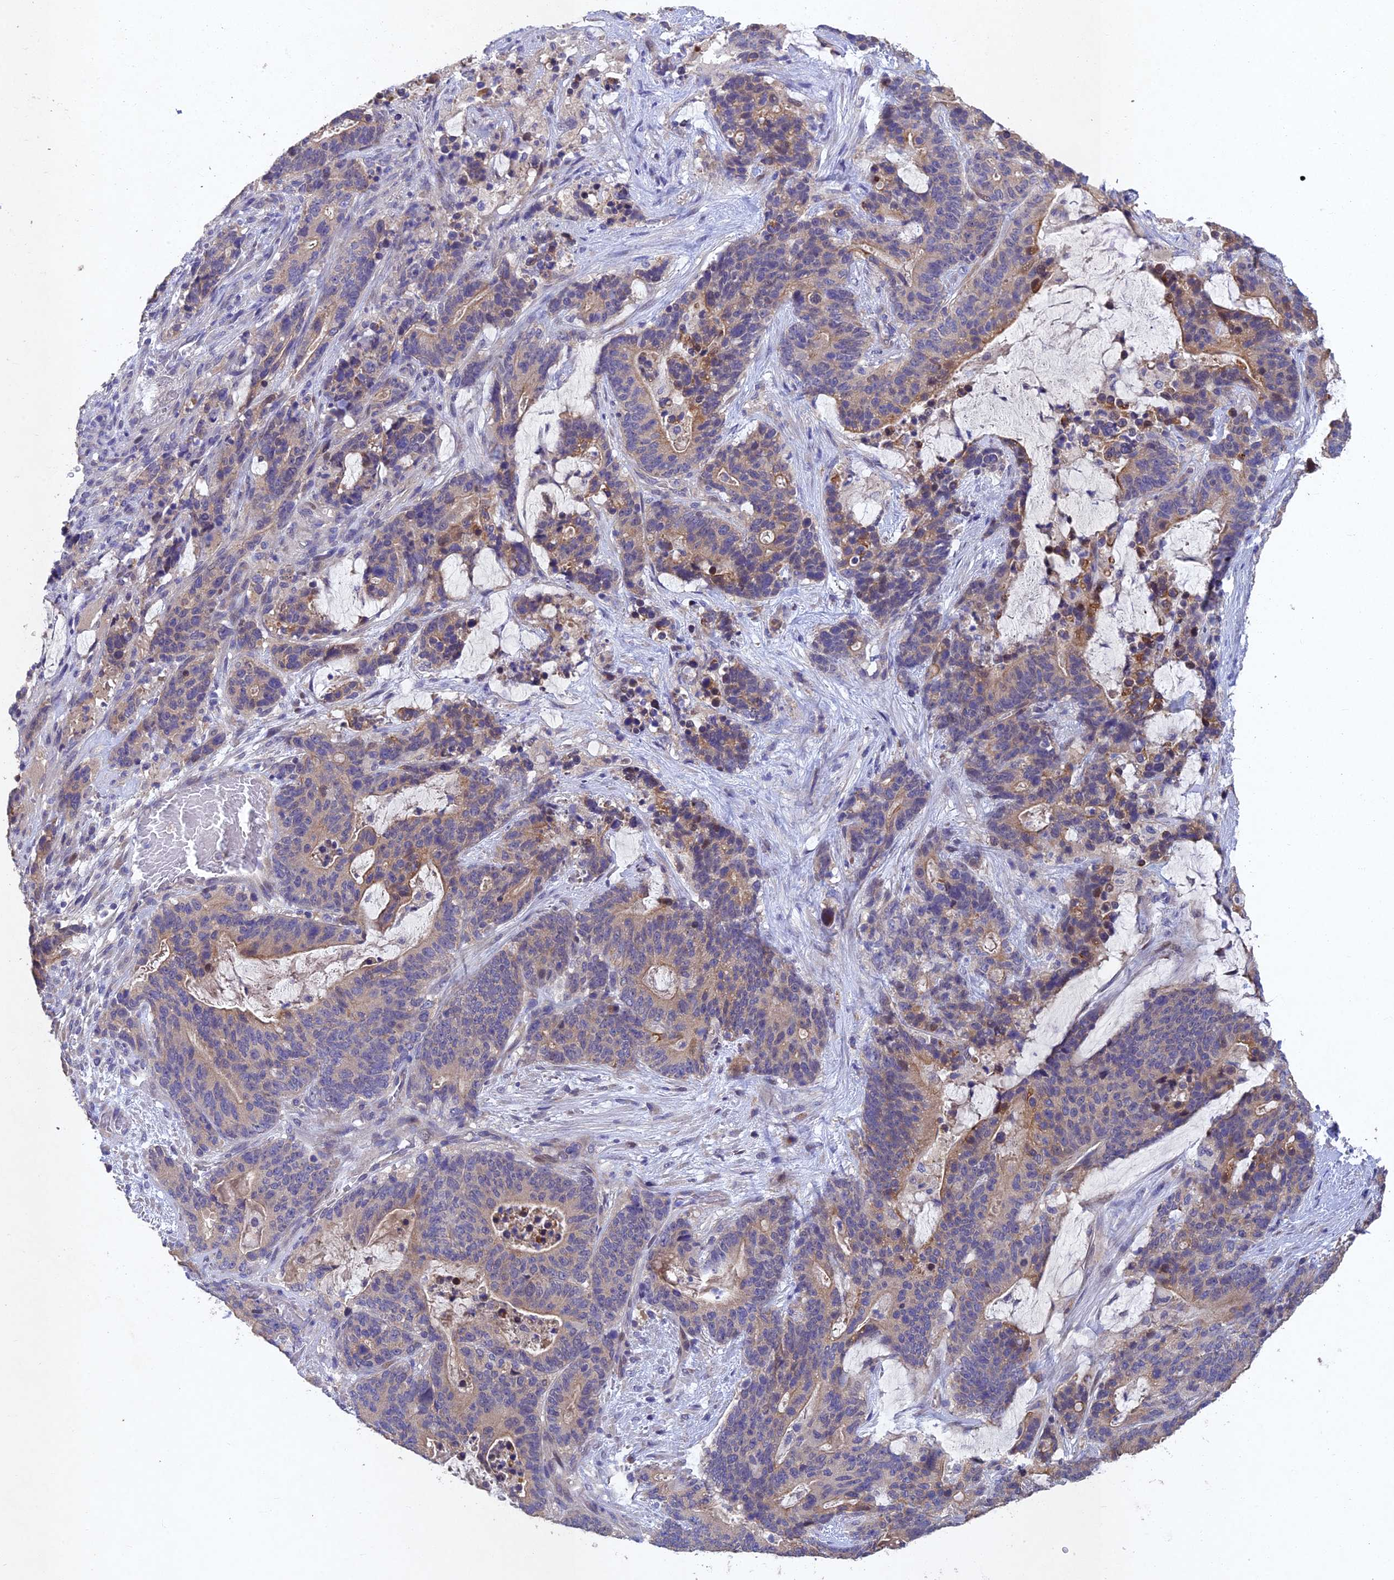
{"staining": {"intensity": "moderate", "quantity": "<25%", "location": "cytoplasmic/membranous"}, "tissue": "stomach cancer", "cell_type": "Tumor cells", "image_type": "cancer", "snomed": [{"axis": "morphology", "description": "Normal tissue, NOS"}, {"axis": "morphology", "description": "Adenocarcinoma, NOS"}, {"axis": "topography", "description": "Stomach"}], "caption": "Protein expression analysis of human stomach cancer (adenocarcinoma) reveals moderate cytoplasmic/membranous staining in about <25% of tumor cells.", "gene": "NSMCE1", "patient": {"sex": "female", "age": 64}}